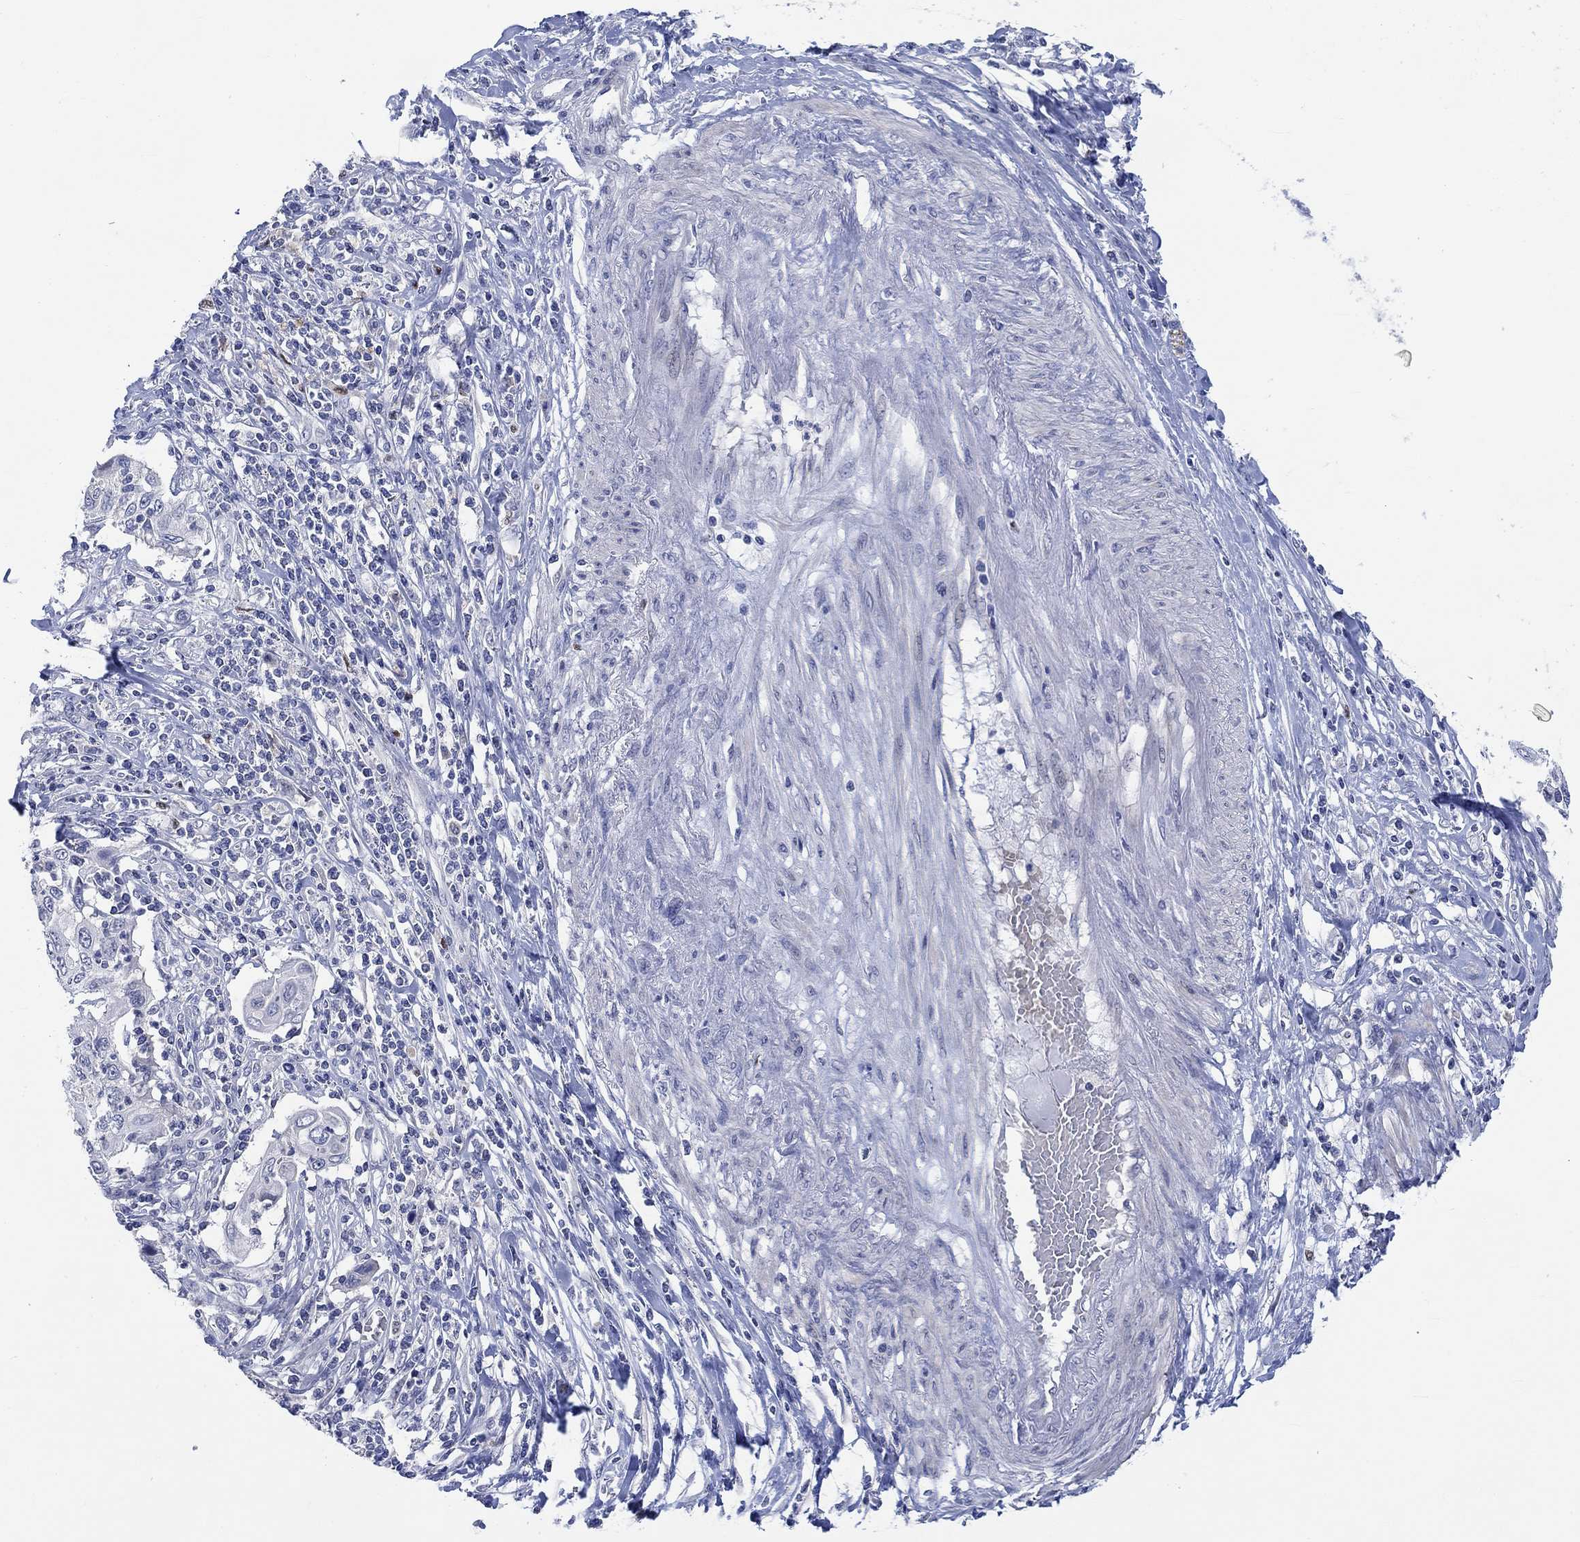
{"staining": {"intensity": "negative", "quantity": "none", "location": "none"}, "tissue": "cervical cancer", "cell_type": "Tumor cells", "image_type": "cancer", "snomed": [{"axis": "morphology", "description": "Squamous cell carcinoma, NOS"}, {"axis": "topography", "description": "Cervix"}], "caption": "A high-resolution photomicrograph shows immunohistochemistry (IHC) staining of cervical squamous cell carcinoma, which reveals no significant expression in tumor cells.", "gene": "DLK1", "patient": {"sex": "female", "age": 70}}